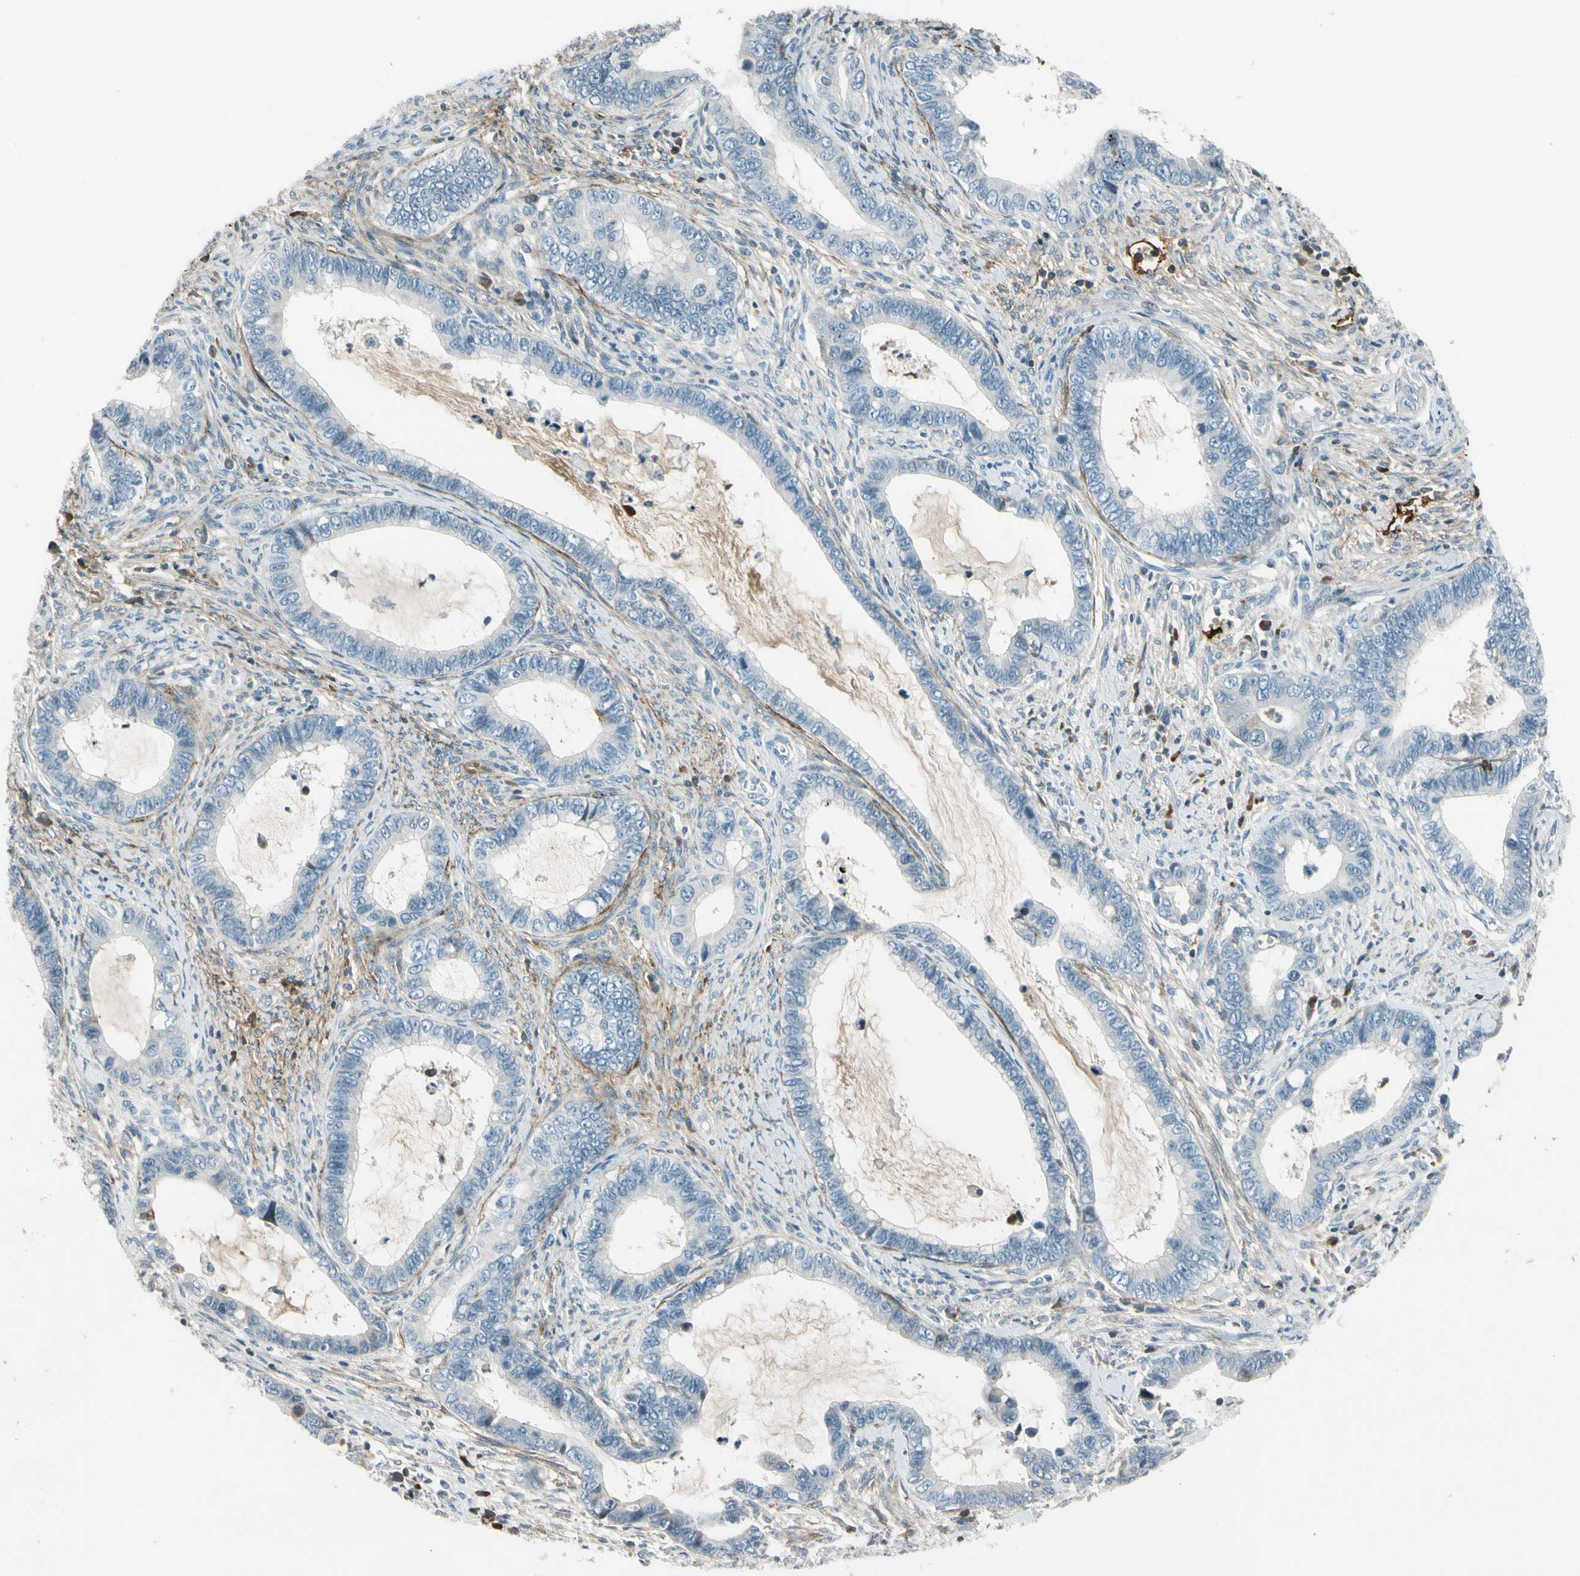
{"staining": {"intensity": "negative", "quantity": "none", "location": "none"}, "tissue": "cervical cancer", "cell_type": "Tumor cells", "image_type": "cancer", "snomed": [{"axis": "morphology", "description": "Adenocarcinoma, NOS"}, {"axis": "topography", "description": "Cervix"}], "caption": "IHC histopathology image of cervical adenocarcinoma stained for a protein (brown), which exhibits no positivity in tumor cells. (Stains: DAB (3,3'-diaminobenzidine) immunohistochemistry with hematoxylin counter stain, Microscopy: brightfield microscopy at high magnification).", "gene": "PDPN", "patient": {"sex": "female", "age": 44}}